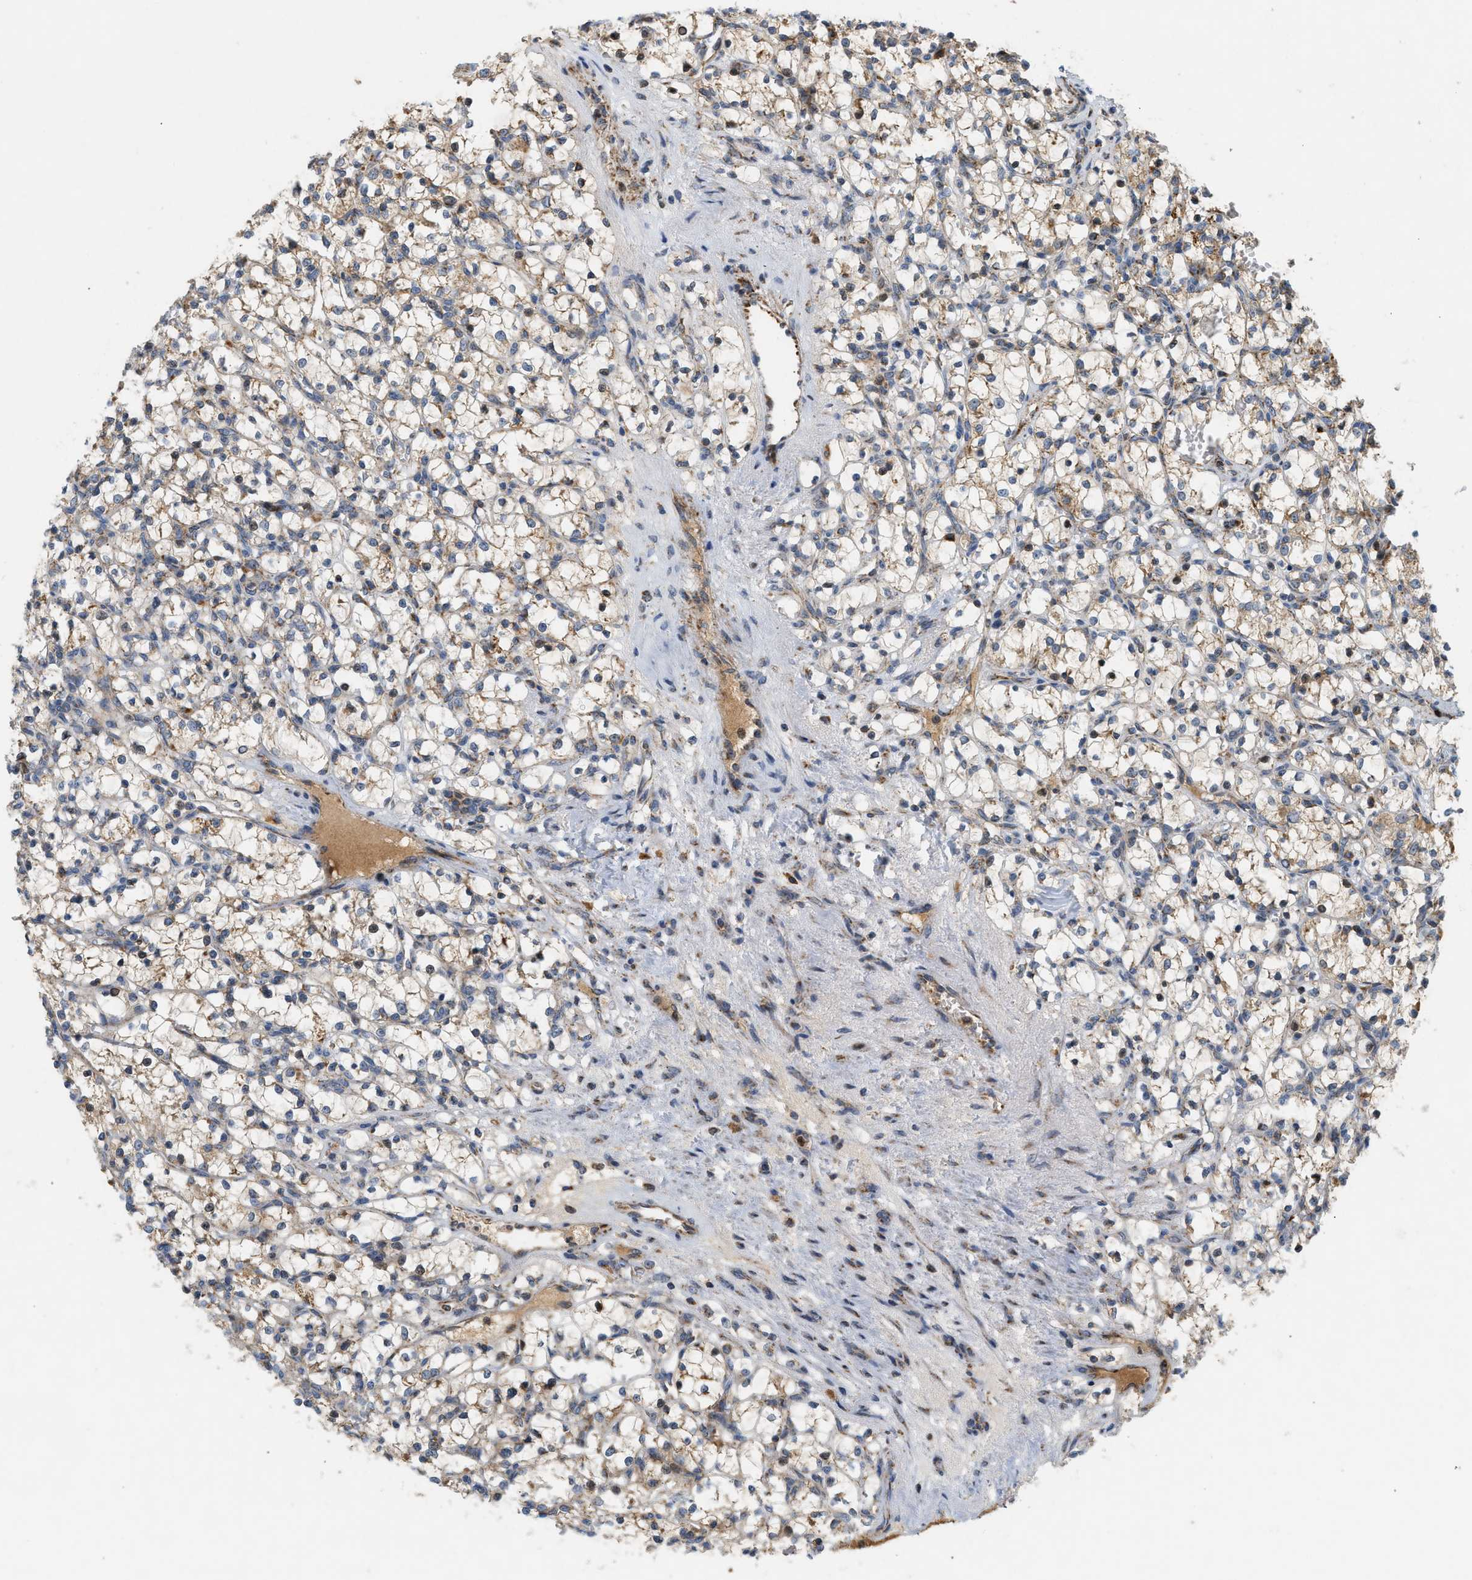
{"staining": {"intensity": "moderate", "quantity": "25%-75%", "location": "cytoplasmic/membranous"}, "tissue": "renal cancer", "cell_type": "Tumor cells", "image_type": "cancer", "snomed": [{"axis": "morphology", "description": "Adenocarcinoma, NOS"}, {"axis": "topography", "description": "Kidney"}], "caption": "An immunohistochemistry (IHC) image of neoplastic tissue is shown. Protein staining in brown shows moderate cytoplasmic/membranous positivity in renal adenocarcinoma within tumor cells.", "gene": "MCU", "patient": {"sex": "female", "age": 69}}